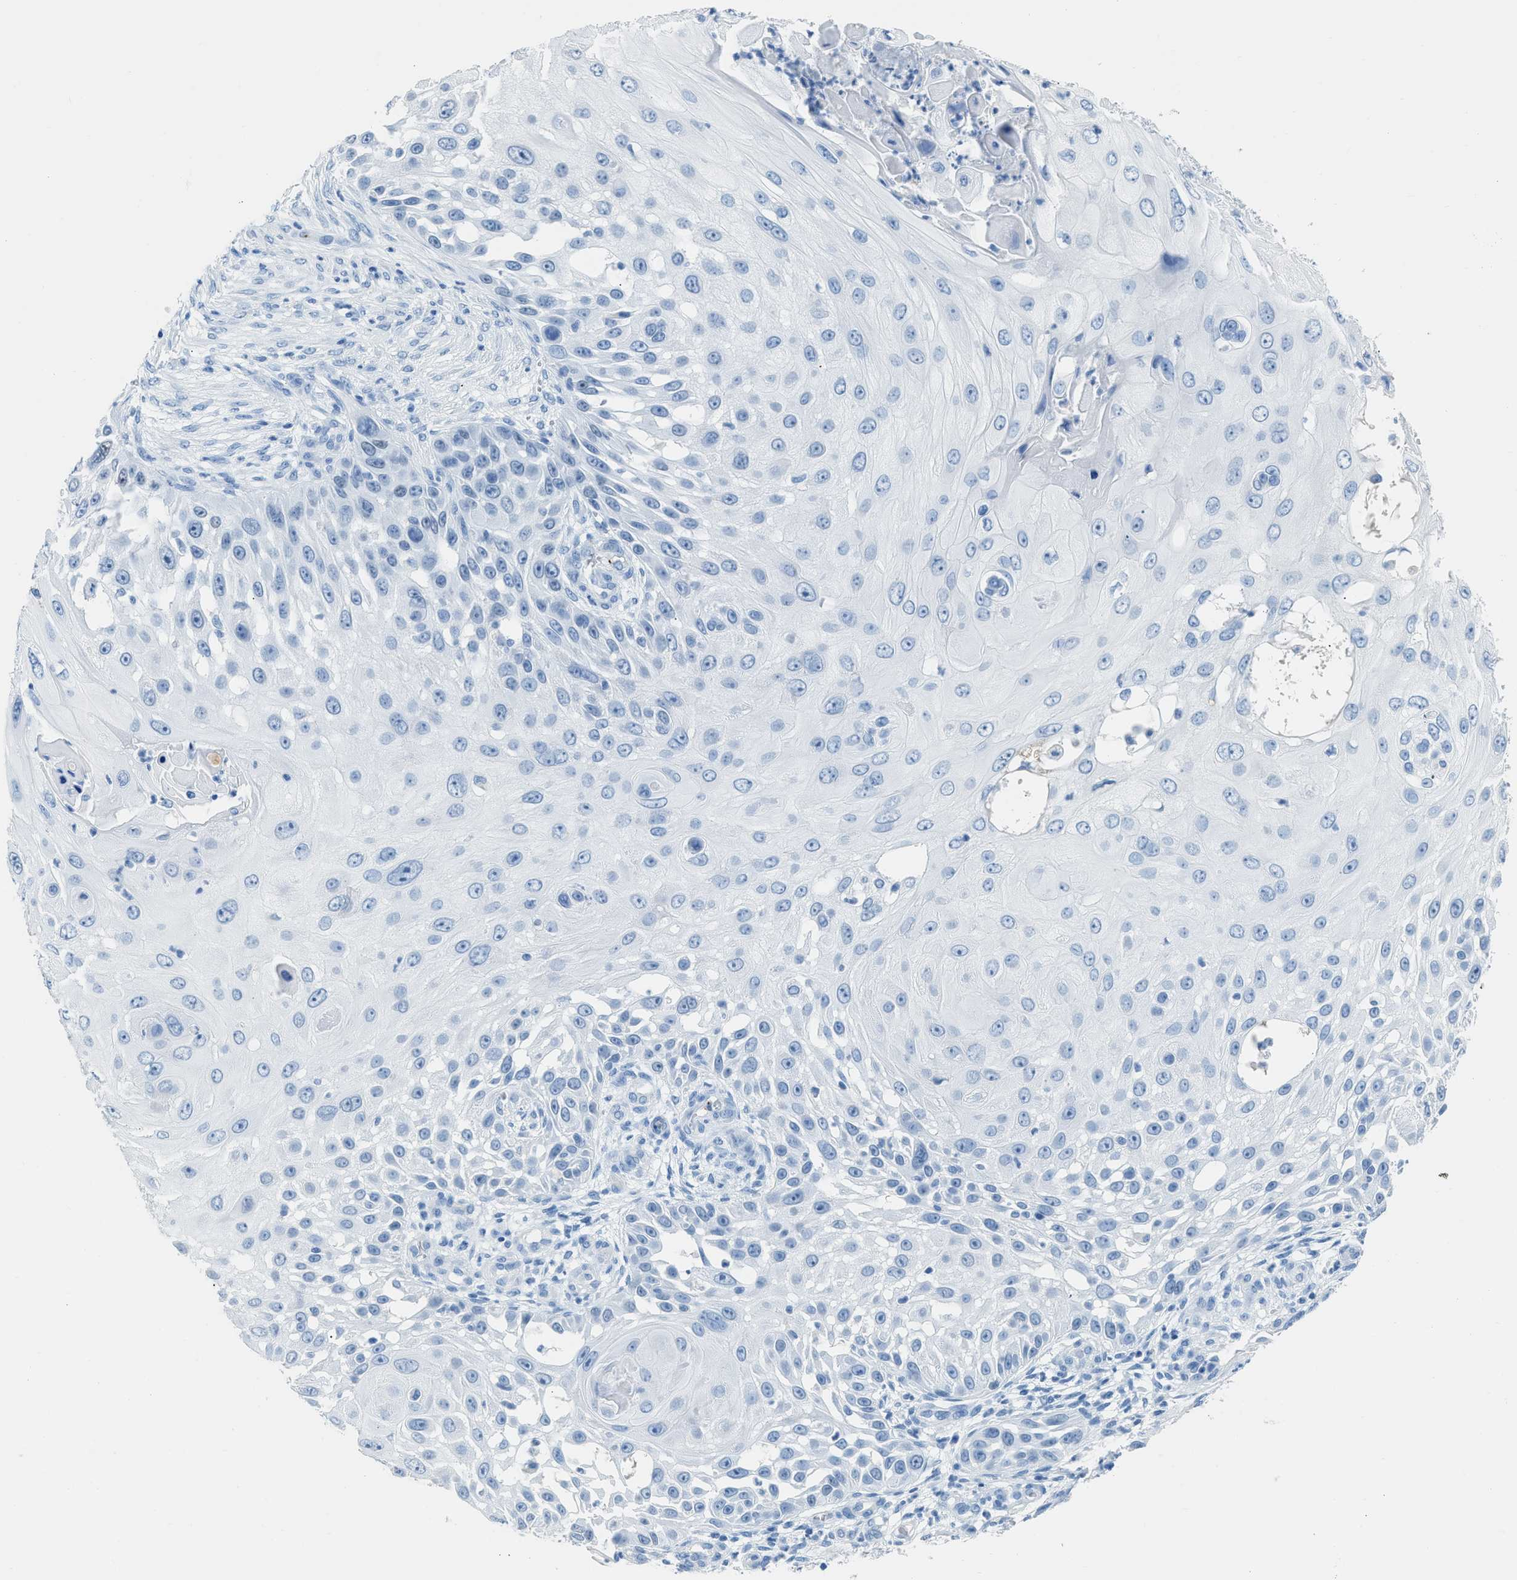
{"staining": {"intensity": "negative", "quantity": "none", "location": "none"}, "tissue": "skin cancer", "cell_type": "Tumor cells", "image_type": "cancer", "snomed": [{"axis": "morphology", "description": "Squamous cell carcinoma, NOS"}, {"axis": "topography", "description": "Skin"}], "caption": "Squamous cell carcinoma (skin) was stained to show a protein in brown. There is no significant staining in tumor cells.", "gene": "FAIM2", "patient": {"sex": "female", "age": 44}}